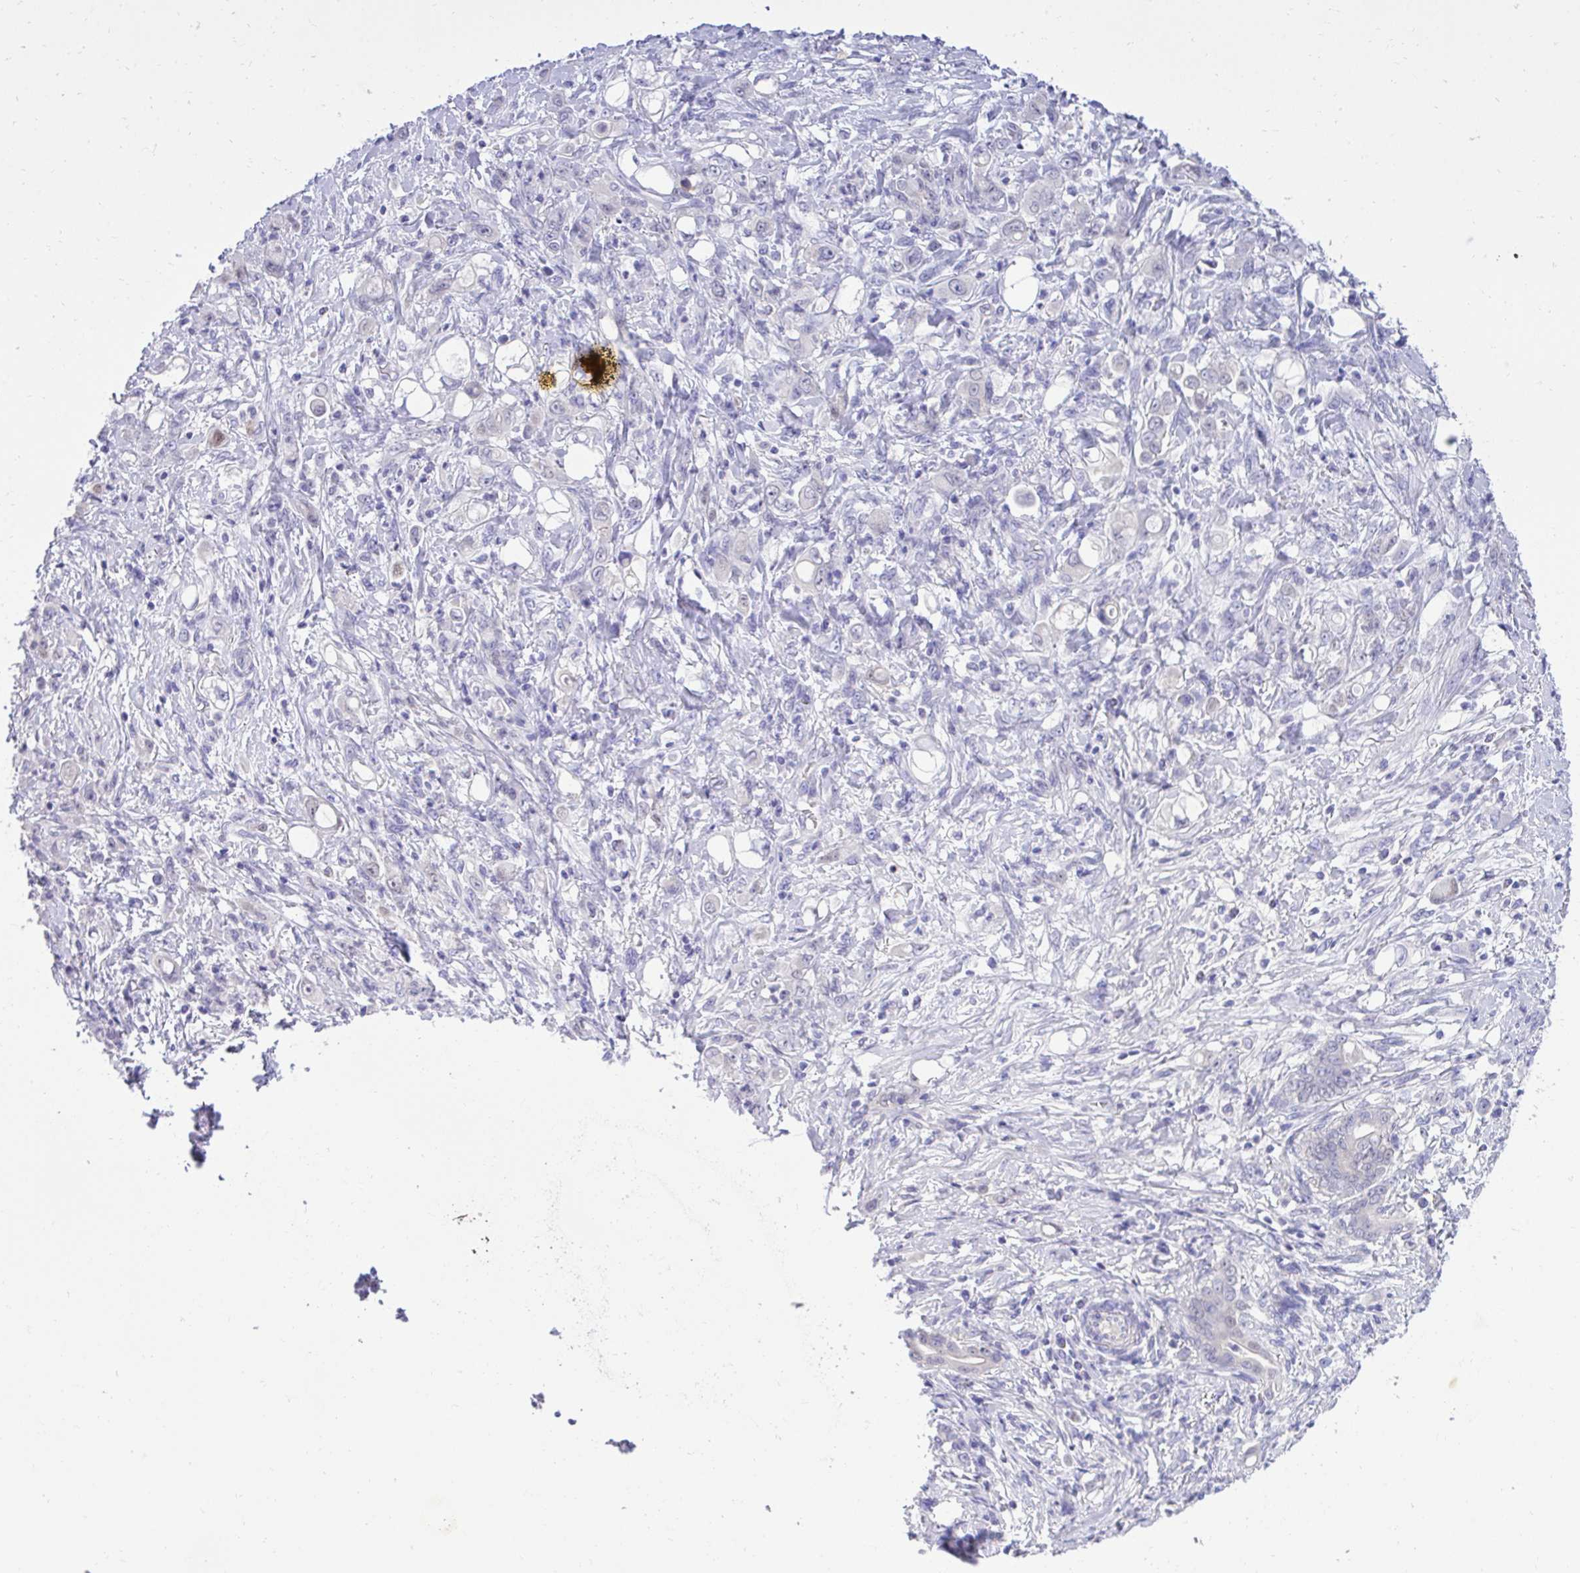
{"staining": {"intensity": "negative", "quantity": "none", "location": "none"}, "tissue": "stomach cancer", "cell_type": "Tumor cells", "image_type": "cancer", "snomed": [{"axis": "morphology", "description": "Adenocarcinoma, NOS"}, {"axis": "topography", "description": "Stomach"}], "caption": "Immunohistochemistry (IHC) micrograph of stomach adenocarcinoma stained for a protein (brown), which exhibits no staining in tumor cells.", "gene": "TMCO5A", "patient": {"sex": "female", "age": 79}}